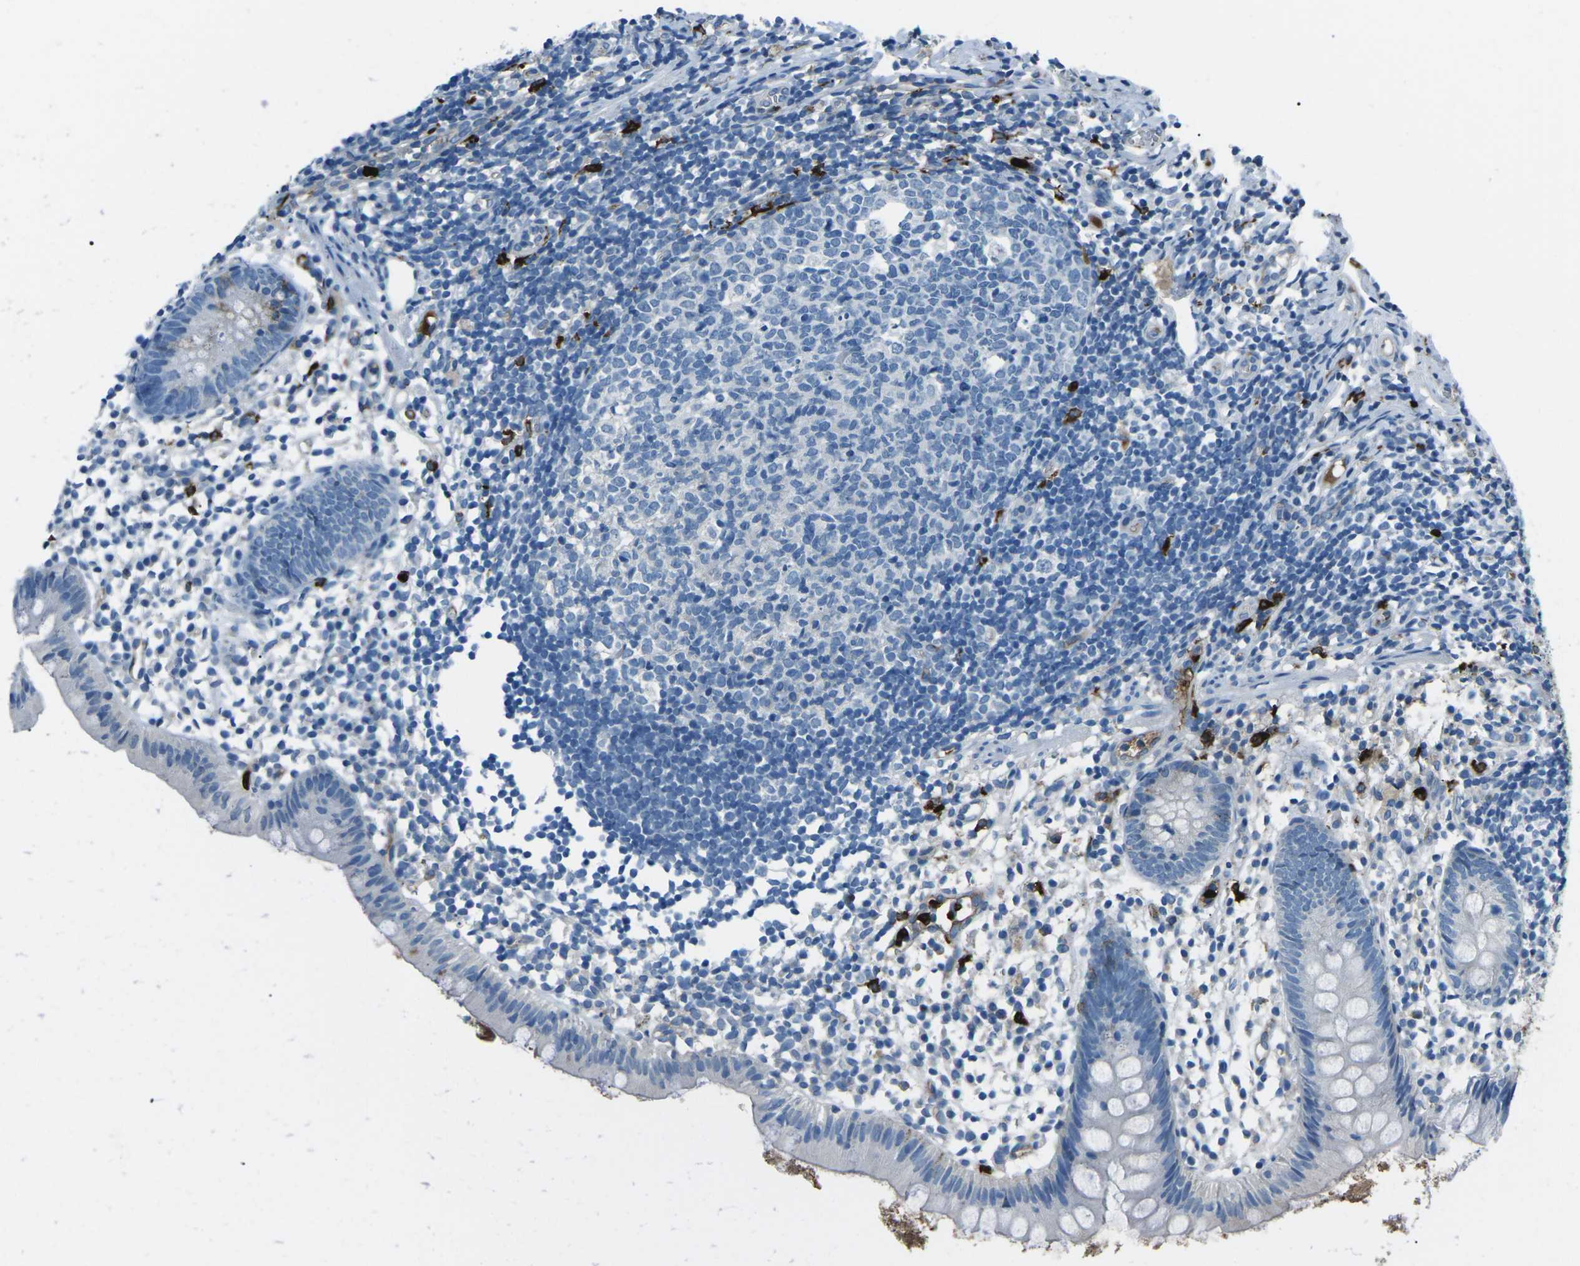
{"staining": {"intensity": "negative", "quantity": "none", "location": "none"}, "tissue": "appendix", "cell_type": "Glandular cells", "image_type": "normal", "snomed": [{"axis": "morphology", "description": "Normal tissue, NOS"}, {"axis": "topography", "description": "Appendix"}], "caption": "Glandular cells show no significant protein staining in unremarkable appendix. Brightfield microscopy of immunohistochemistry stained with DAB (3,3'-diaminobenzidine) (brown) and hematoxylin (blue), captured at high magnification.", "gene": "FCN1", "patient": {"sex": "female", "age": 20}}